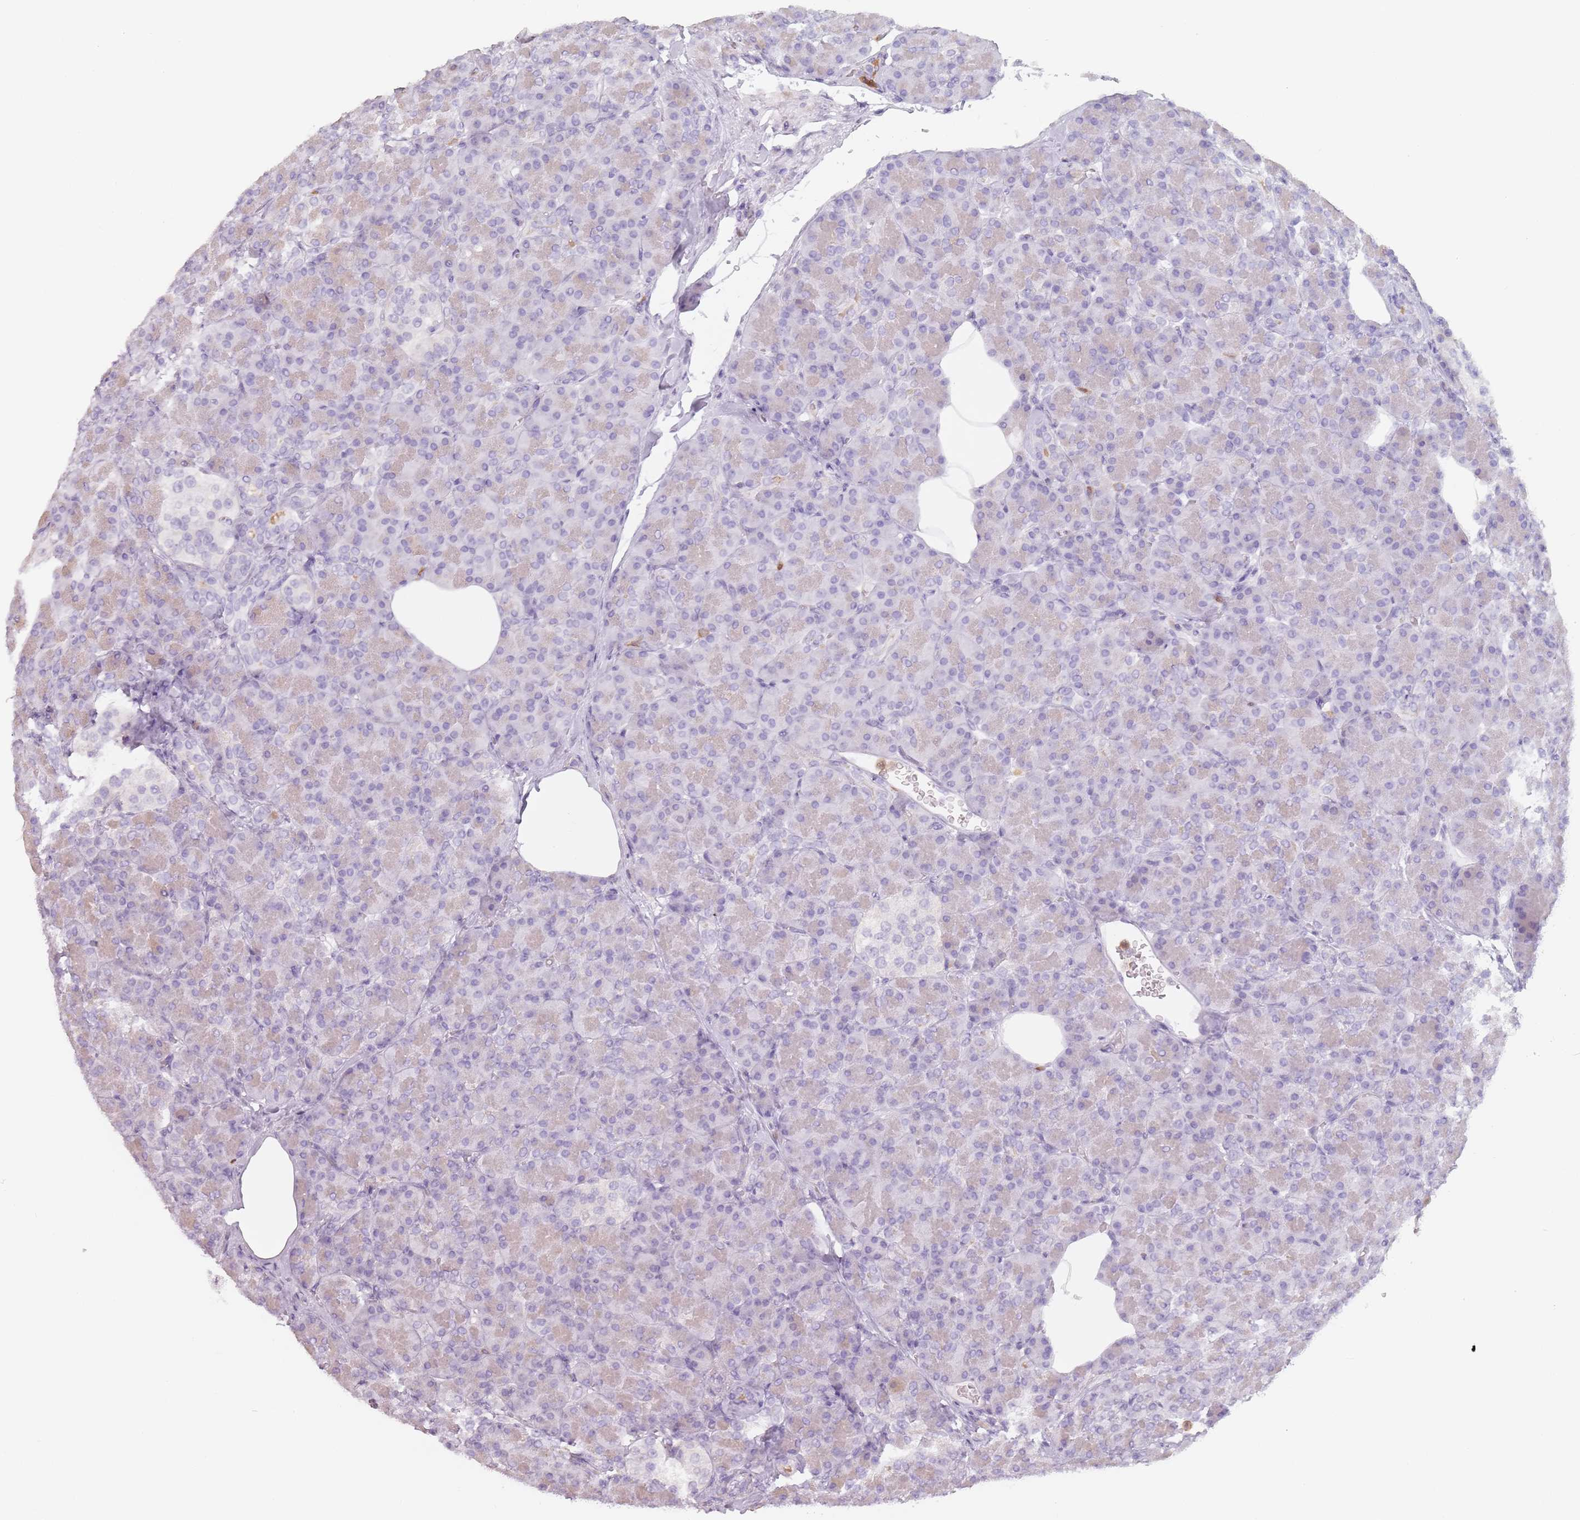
{"staining": {"intensity": "weak", "quantity": "<25%", "location": "cytoplasmic/membranous"}, "tissue": "pancreas", "cell_type": "Exocrine glandular cells", "image_type": "normal", "snomed": [{"axis": "morphology", "description": "Normal tissue, NOS"}, {"axis": "topography", "description": "Pancreas"}], "caption": "IHC of normal pancreas exhibits no positivity in exocrine glandular cells.", "gene": "ZNF584", "patient": {"sex": "female", "age": 43}}